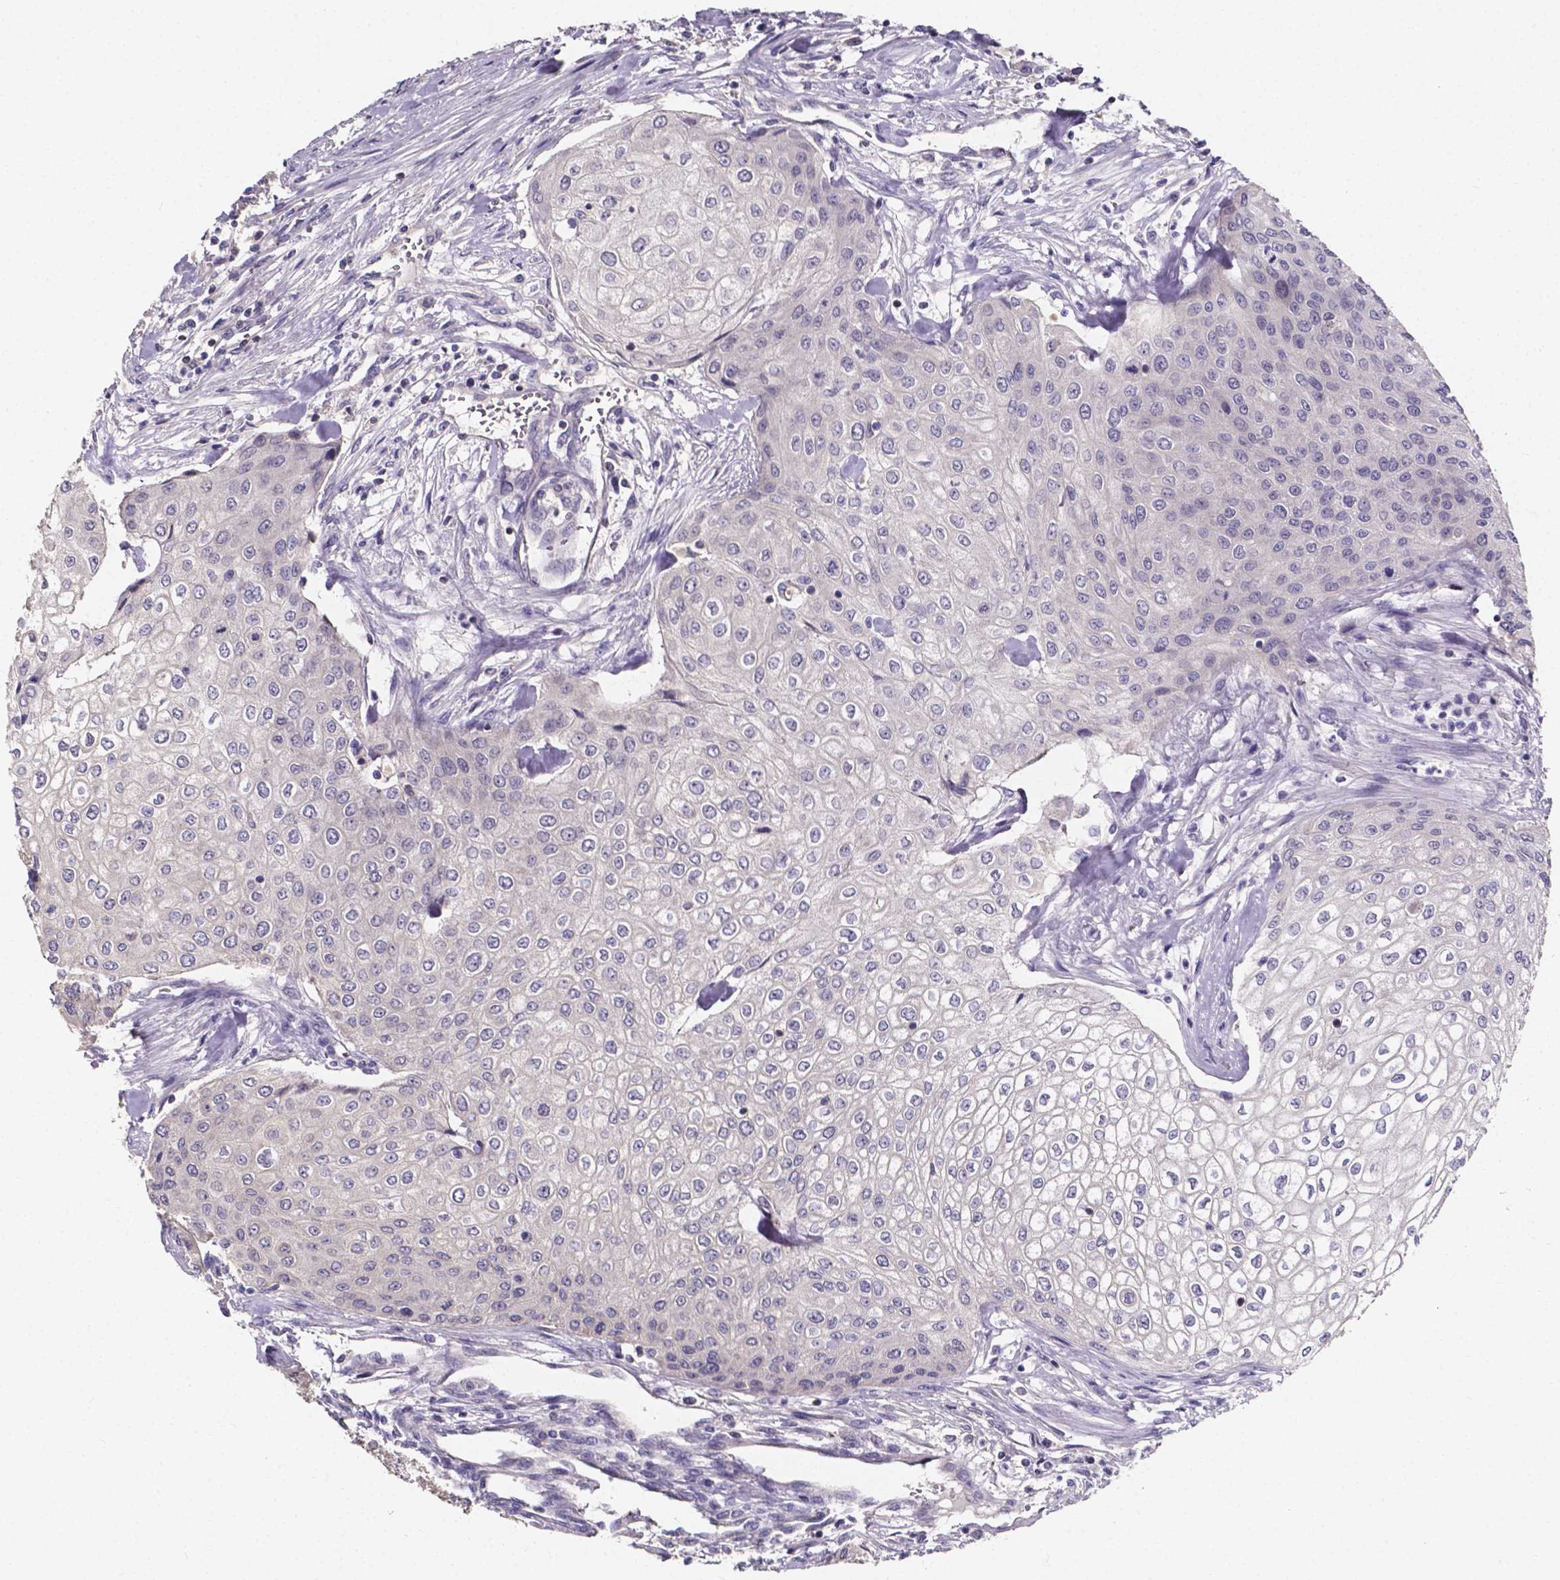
{"staining": {"intensity": "negative", "quantity": "none", "location": "none"}, "tissue": "urothelial cancer", "cell_type": "Tumor cells", "image_type": "cancer", "snomed": [{"axis": "morphology", "description": "Urothelial carcinoma, High grade"}, {"axis": "topography", "description": "Urinary bladder"}], "caption": "An image of urothelial cancer stained for a protein shows no brown staining in tumor cells. Nuclei are stained in blue.", "gene": "THEMIS", "patient": {"sex": "male", "age": 62}}